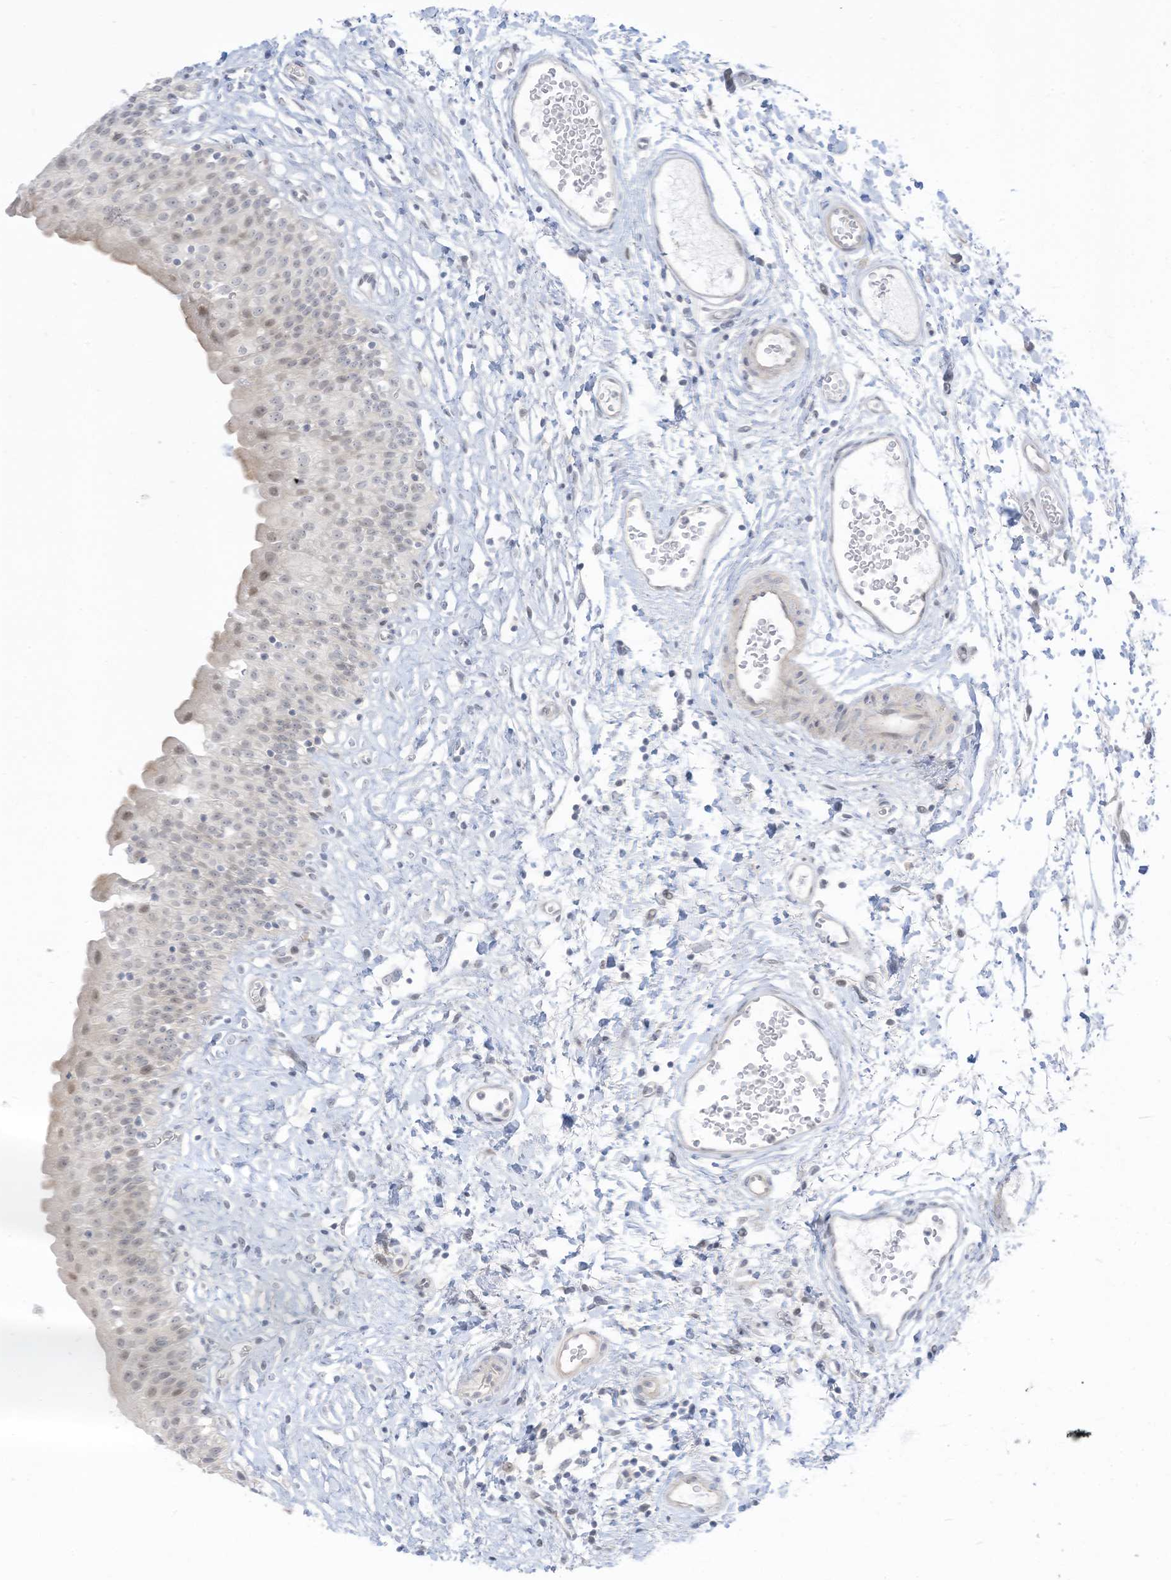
{"staining": {"intensity": "weak", "quantity": "<25%", "location": "cytoplasmic/membranous,nuclear"}, "tissue": "urinary bladder", "cell_type": "Urothelial cells", "image_type": "normal", "snomed": [{"axis": "morphology", "description": "Normal tissue, NOS"}, {"axis": "topography", "description": "Urinary bladder"}], "caption": "DAB immunohistochemical staining of normal urinary bladder shows no significant positivity in urothelial cells.", "gene": "ASPRV1", "patient": {"sex": "male", "age": 51}}